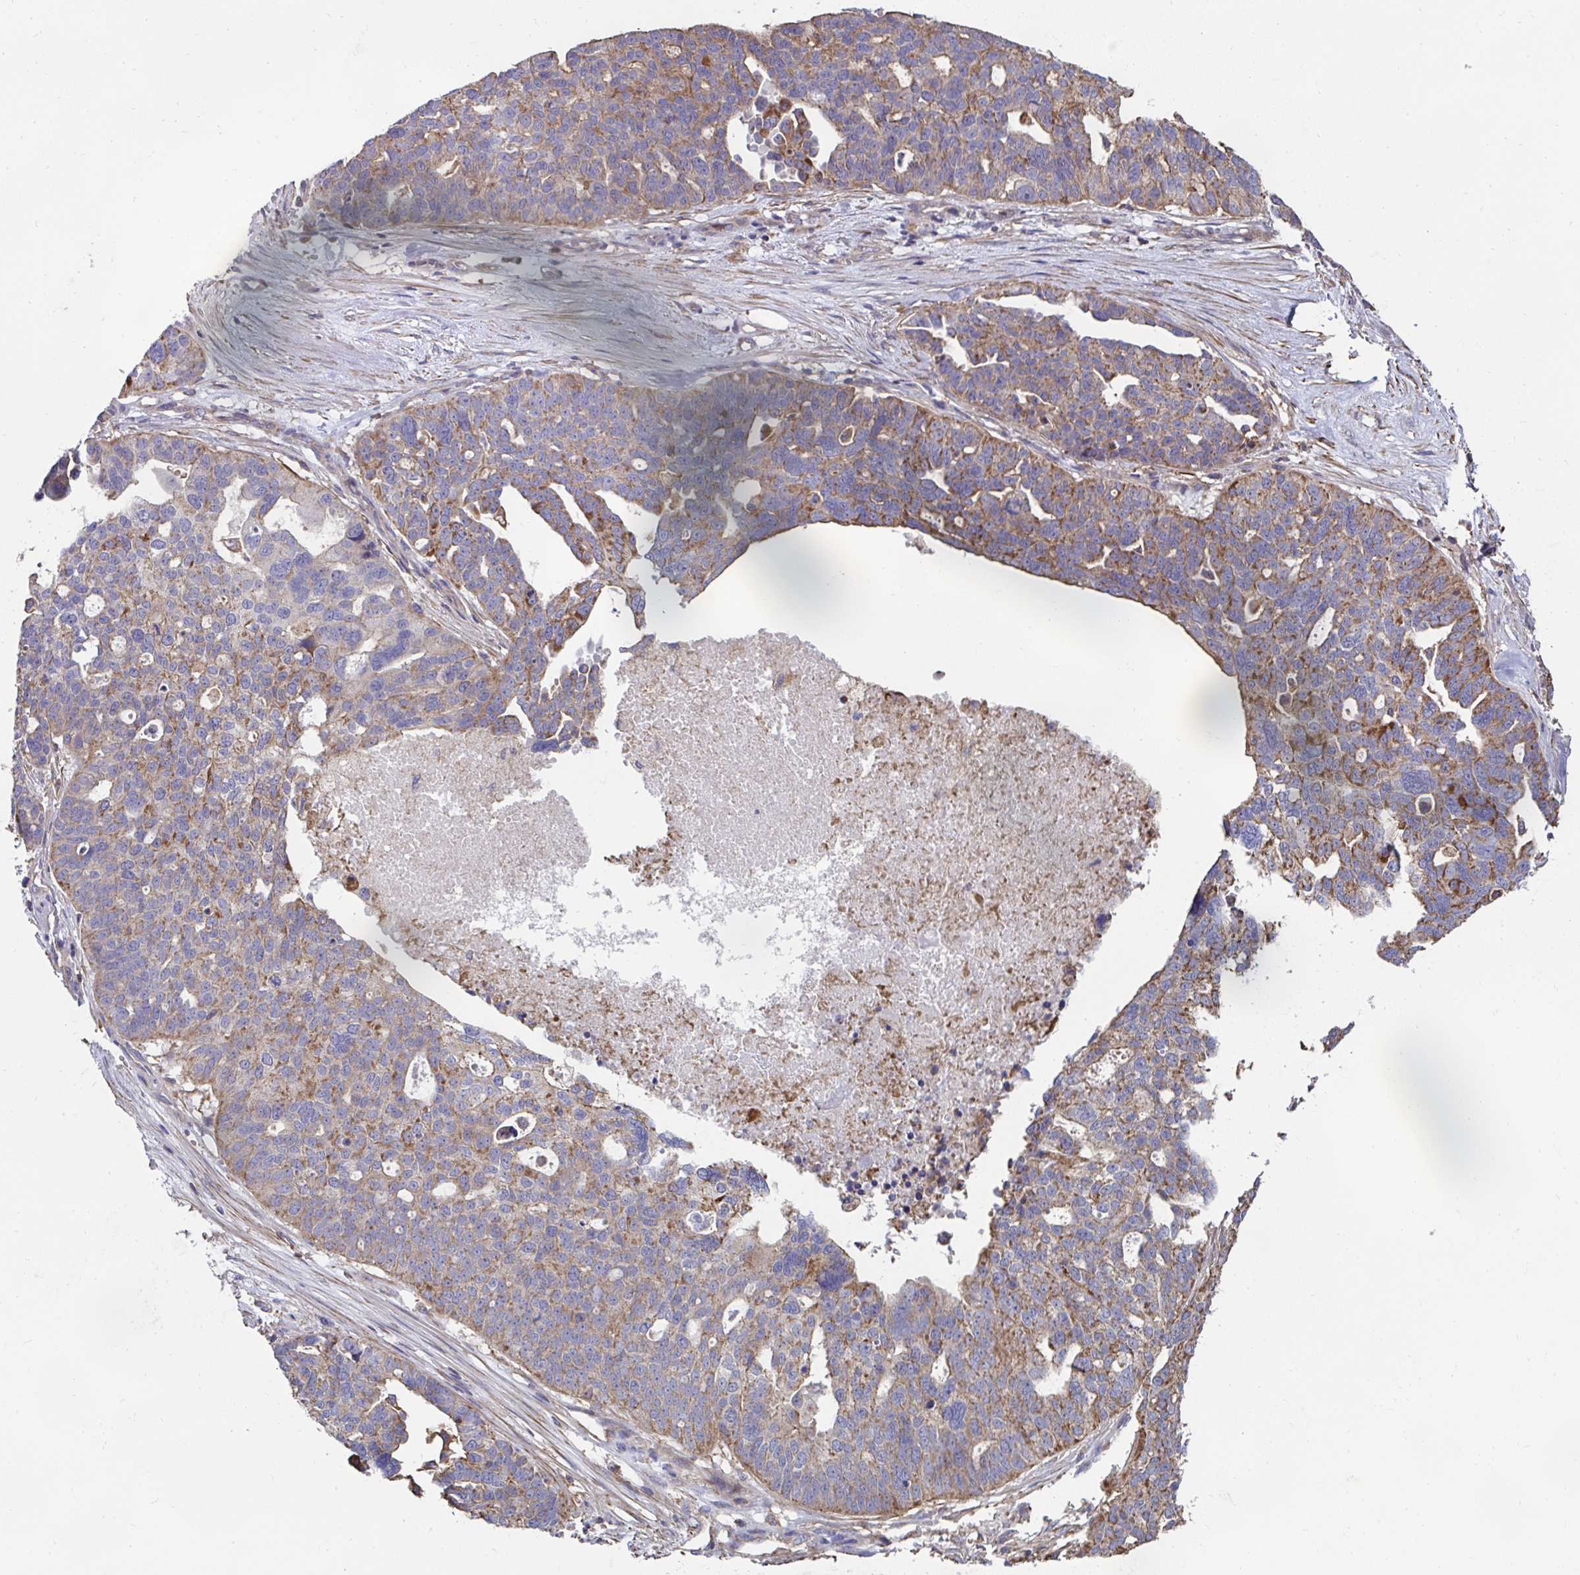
{"staining": {"intensity": "moderate", "quantity": "25%-75%", "location": "cytoplasmic/membranous"}, "tissue": "ovarian cancer", "cell_type": "Tumor cells", "image_type": "cancer", "snomed": [{"axis": "morphology", "description": "Cystadenocarcinoma, serous, NOS"}, {"axis": "topography", "description": "Ovary"}], "caption": "A photomicrograph of ovarian serous cystadenocarcinoma stained for a protein displays moderate cytoplasmic/membranous brown staining in tumor cells.", "gene": "DZANK1", "patient": {"sex": "female", "age": 59}}